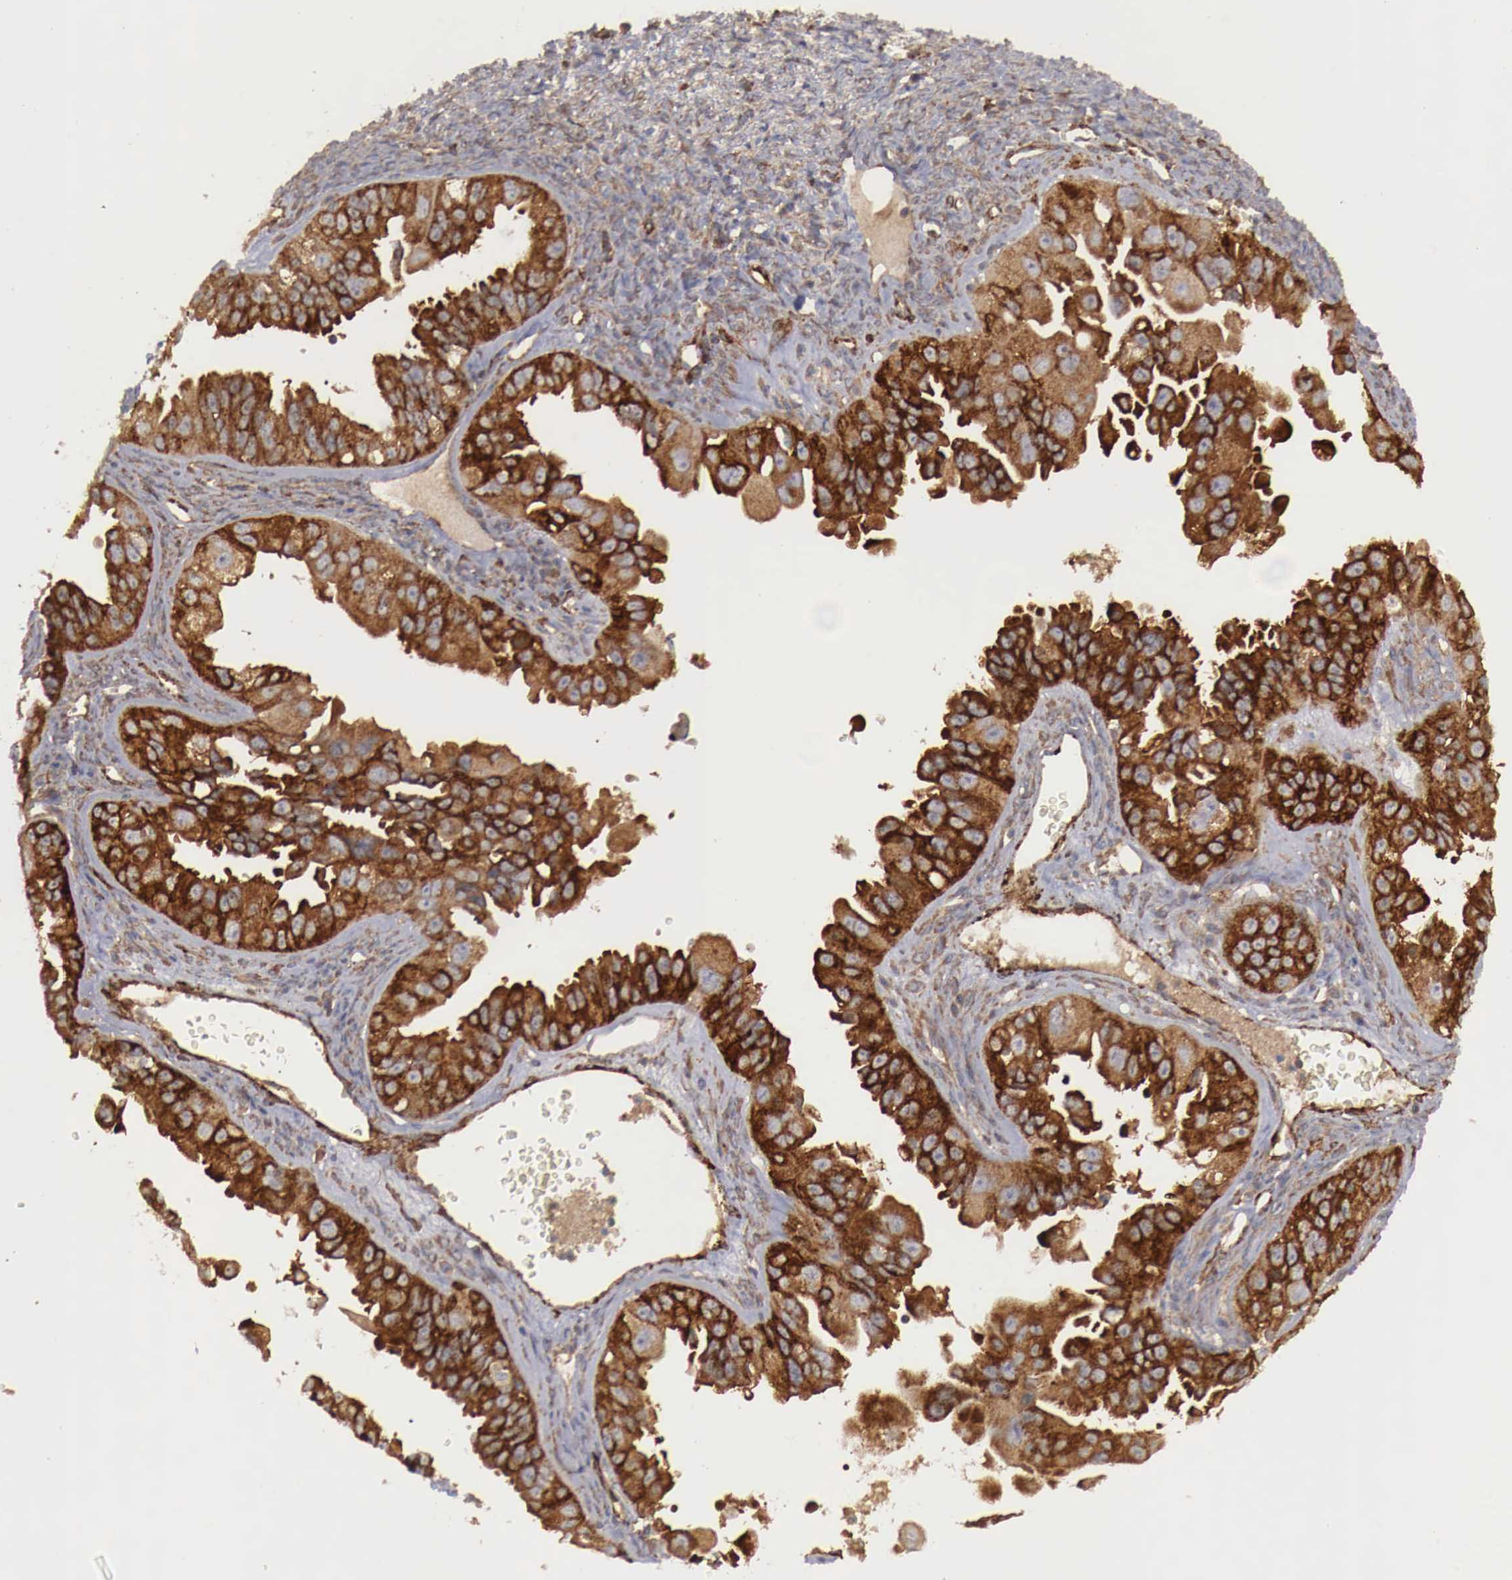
{"staining": {"intensity": "moderate", "quantity": ">75%", "location": "cytoplasmic/membranous"}, "tissue": "ovarian cancer", "cell_type": "Tumor cells", "image_type": "cancer", "snomed": [{"axis": "morphology", "description": "Carcinoma, endometroid"}, {"axis": "topography", "description": "Ovary"}], "caption": "Immunohistochemistry photomicrograph of human ovarian endometroid carcinoma stained for a protein (brown), which reveals medium levels of moderate cytoplasmic/membranous expression in approximately >75% of tumor cells.", "gene": "ARMCX4", "patient": {"sex": "female", "age": 85}}